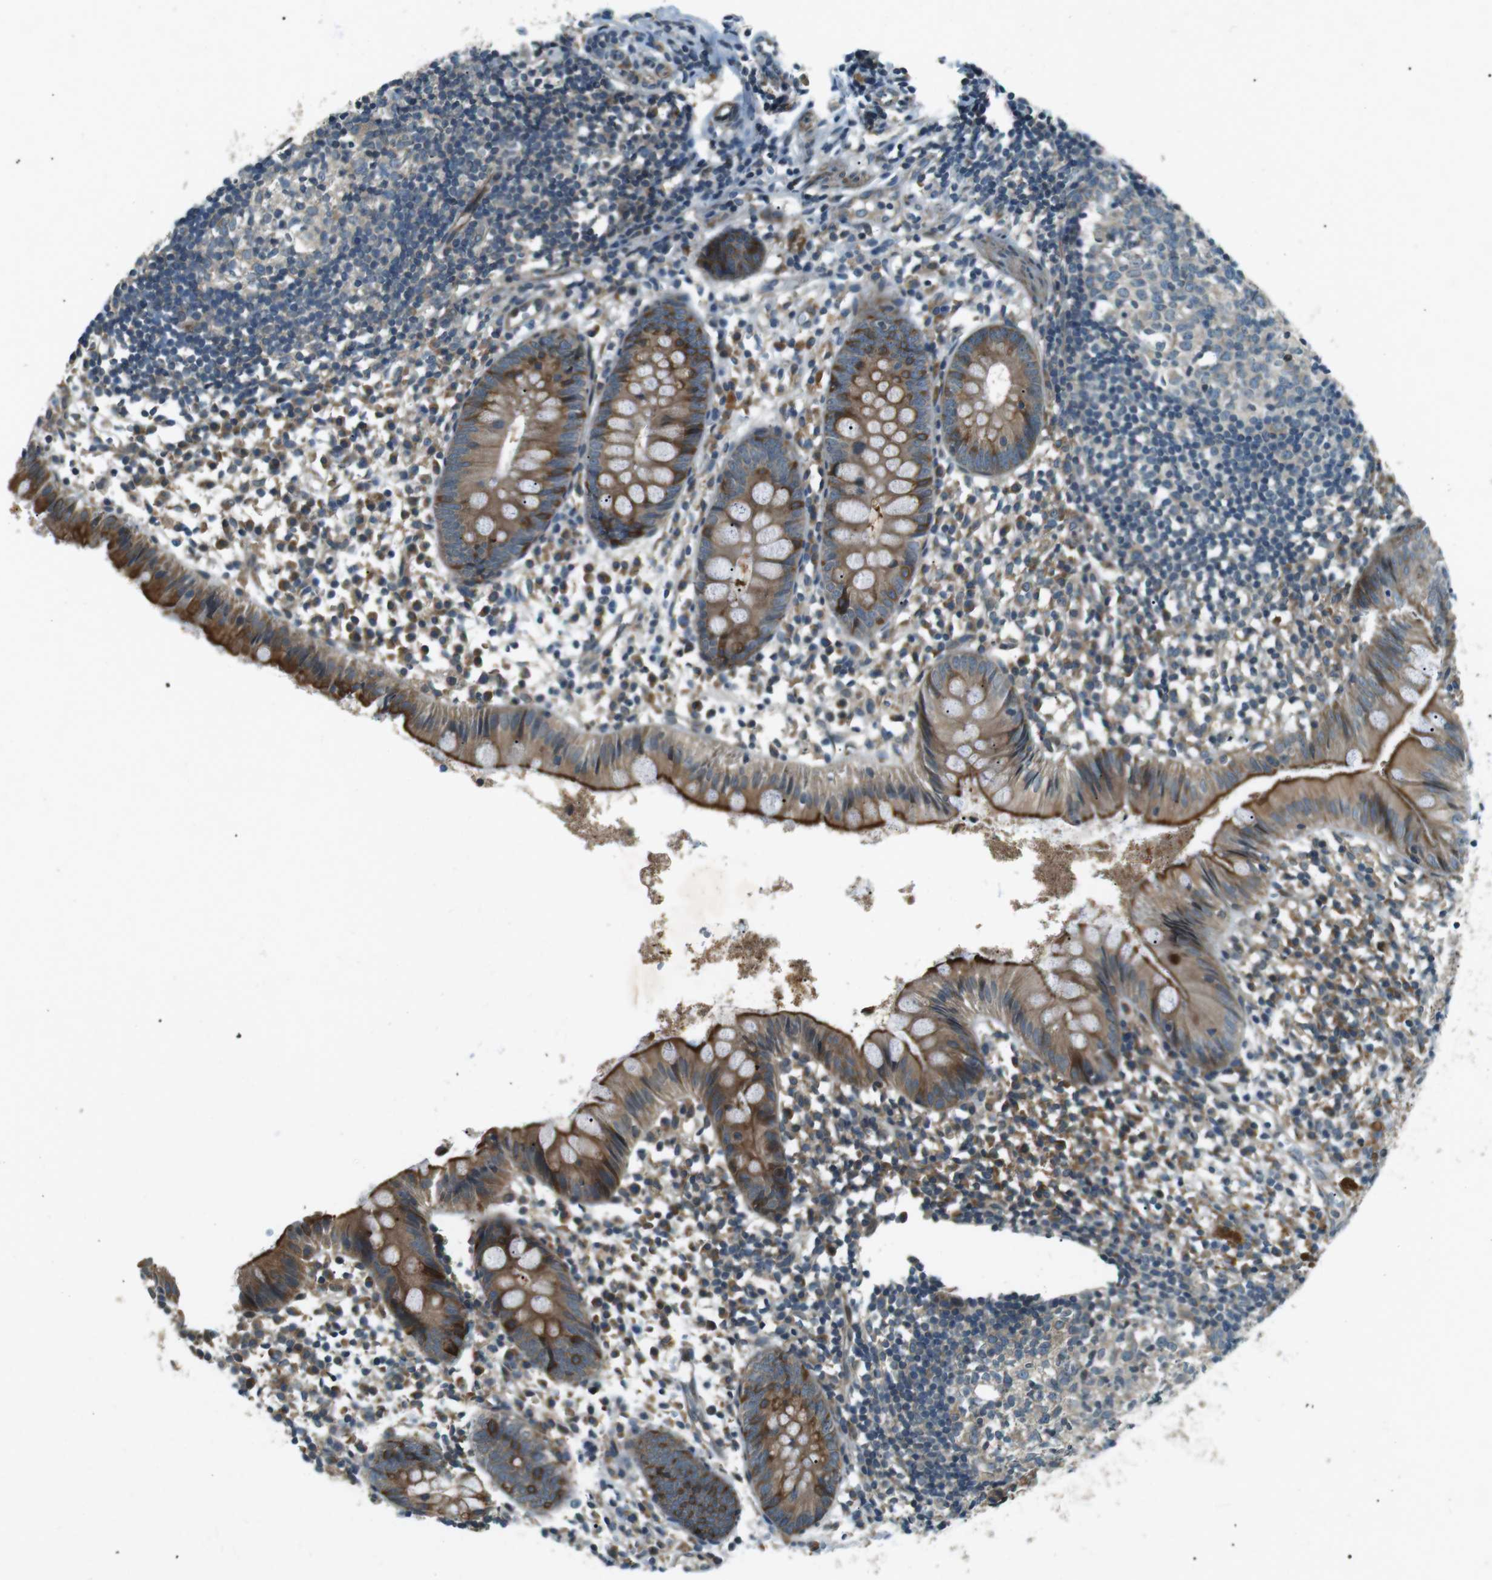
{"staining": {"intensity": "strong", "quantity": ">75%", "location": "cytoplasmic/membranous"}, "tissue": "appendix", "cell_type": "Glandular cells", "image_type": "normal", "snomed": [{"axis": "morphology", "description": "Normal tissue, NOS"}, {"axis": "topography", "description": "Appendix"}], "caption": "IHC histopathology image of normal human appendix stained for a protein (brown), which displays high levels of strong cytoplasmic/membranous expression in about >75% of glandular cells.", "gene": "TMEM74", "patient": {"sex": "female", "age": 20}}